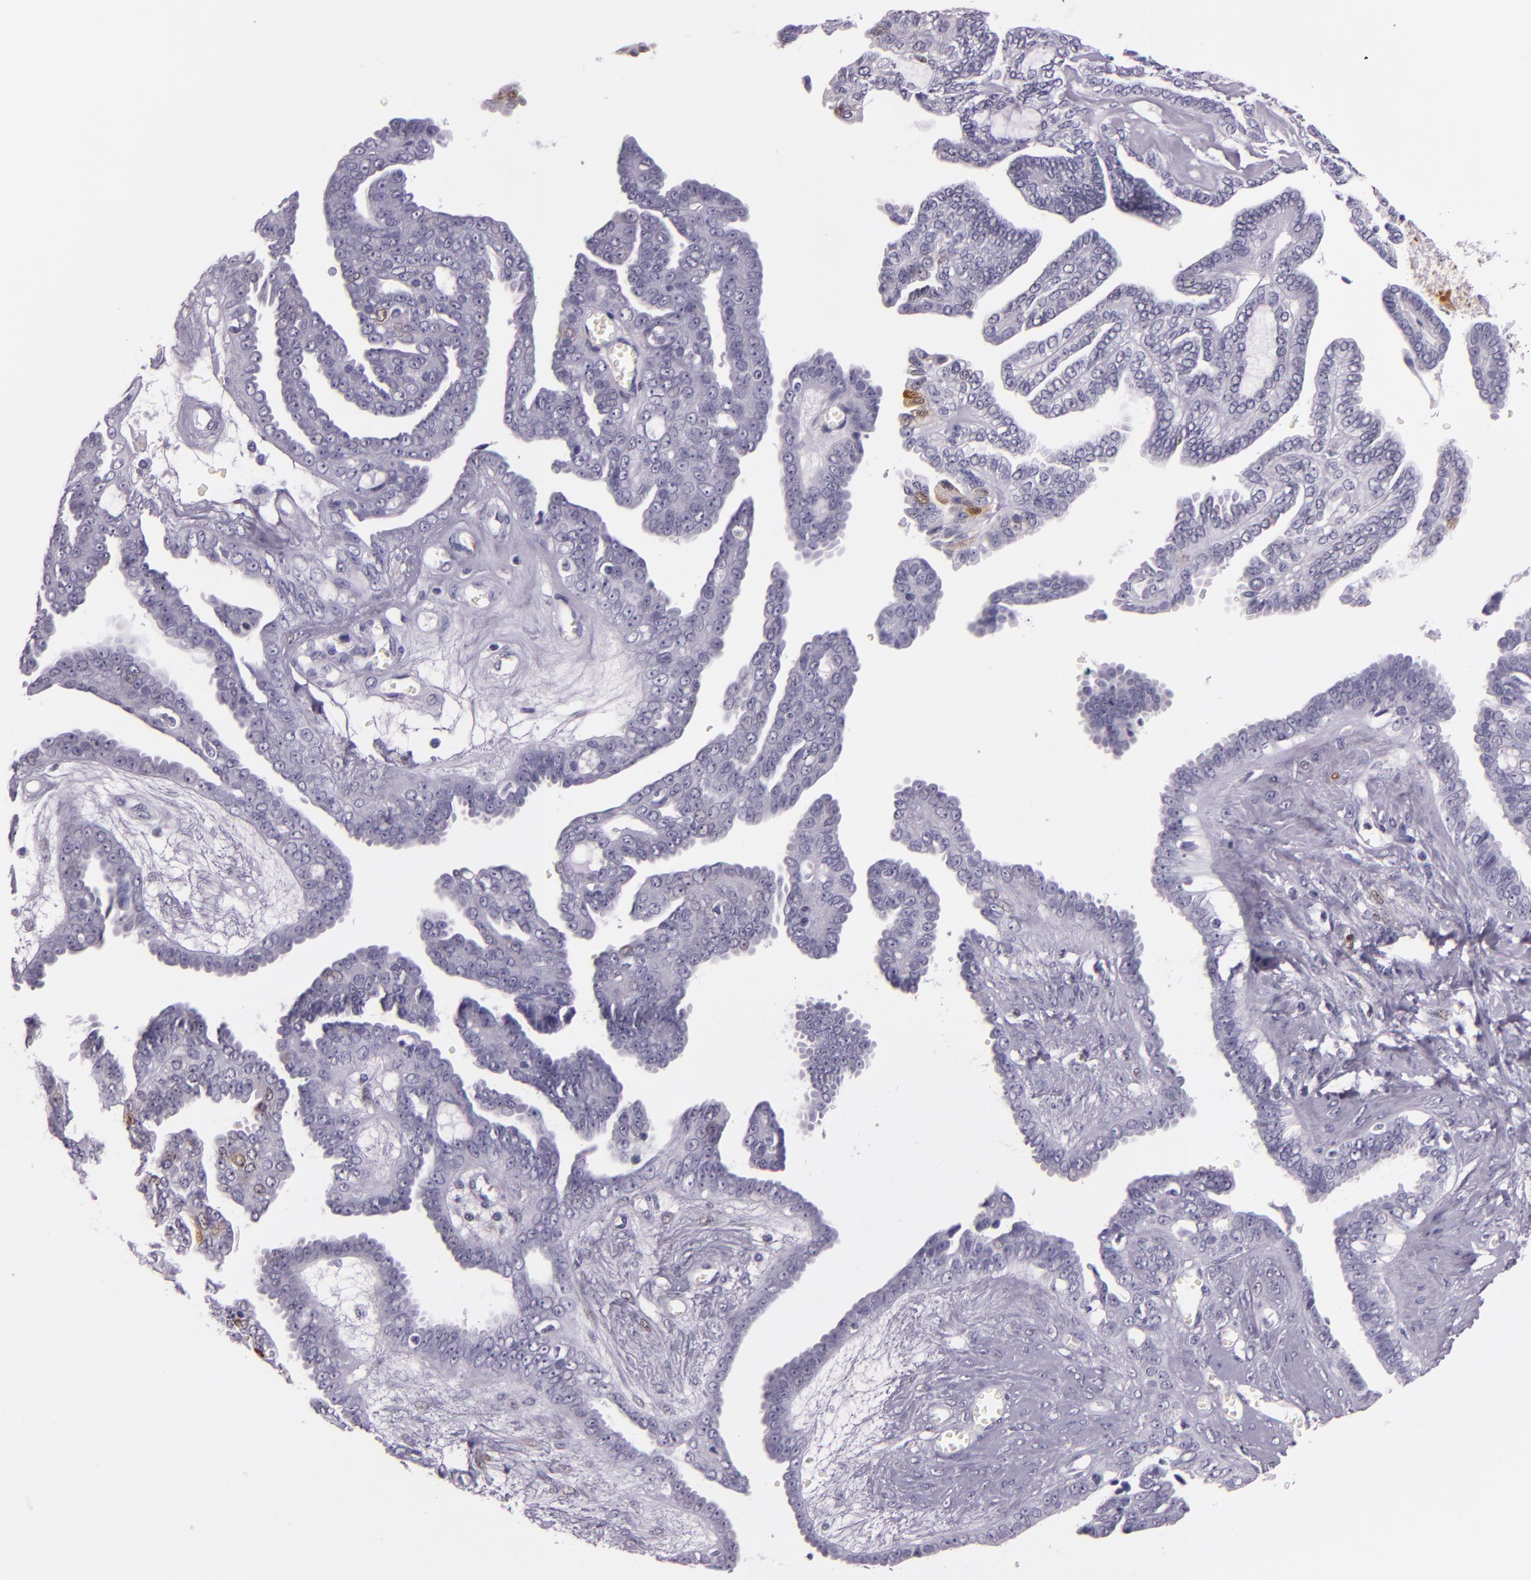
{"staining": {"intensity": "negative", "quantity": "none", "location": "none"}, "tissue": "ovarian cancer", "cell_type": "Tumor cells", "image_type": "cancer", "snomed": [{"axis": "morphology", "description": "Cystadenocarcinoma, serous, NOS"}, {"axis": "topography", "description": "Ovary"}], "caption": "Immunohistochemical staining of serous cystadenocarcinoma (ovarian) demonstrates no significant expression in tumor cells.", "gene": "MT1A", "patient": {"sex": "female", "age": 71}}